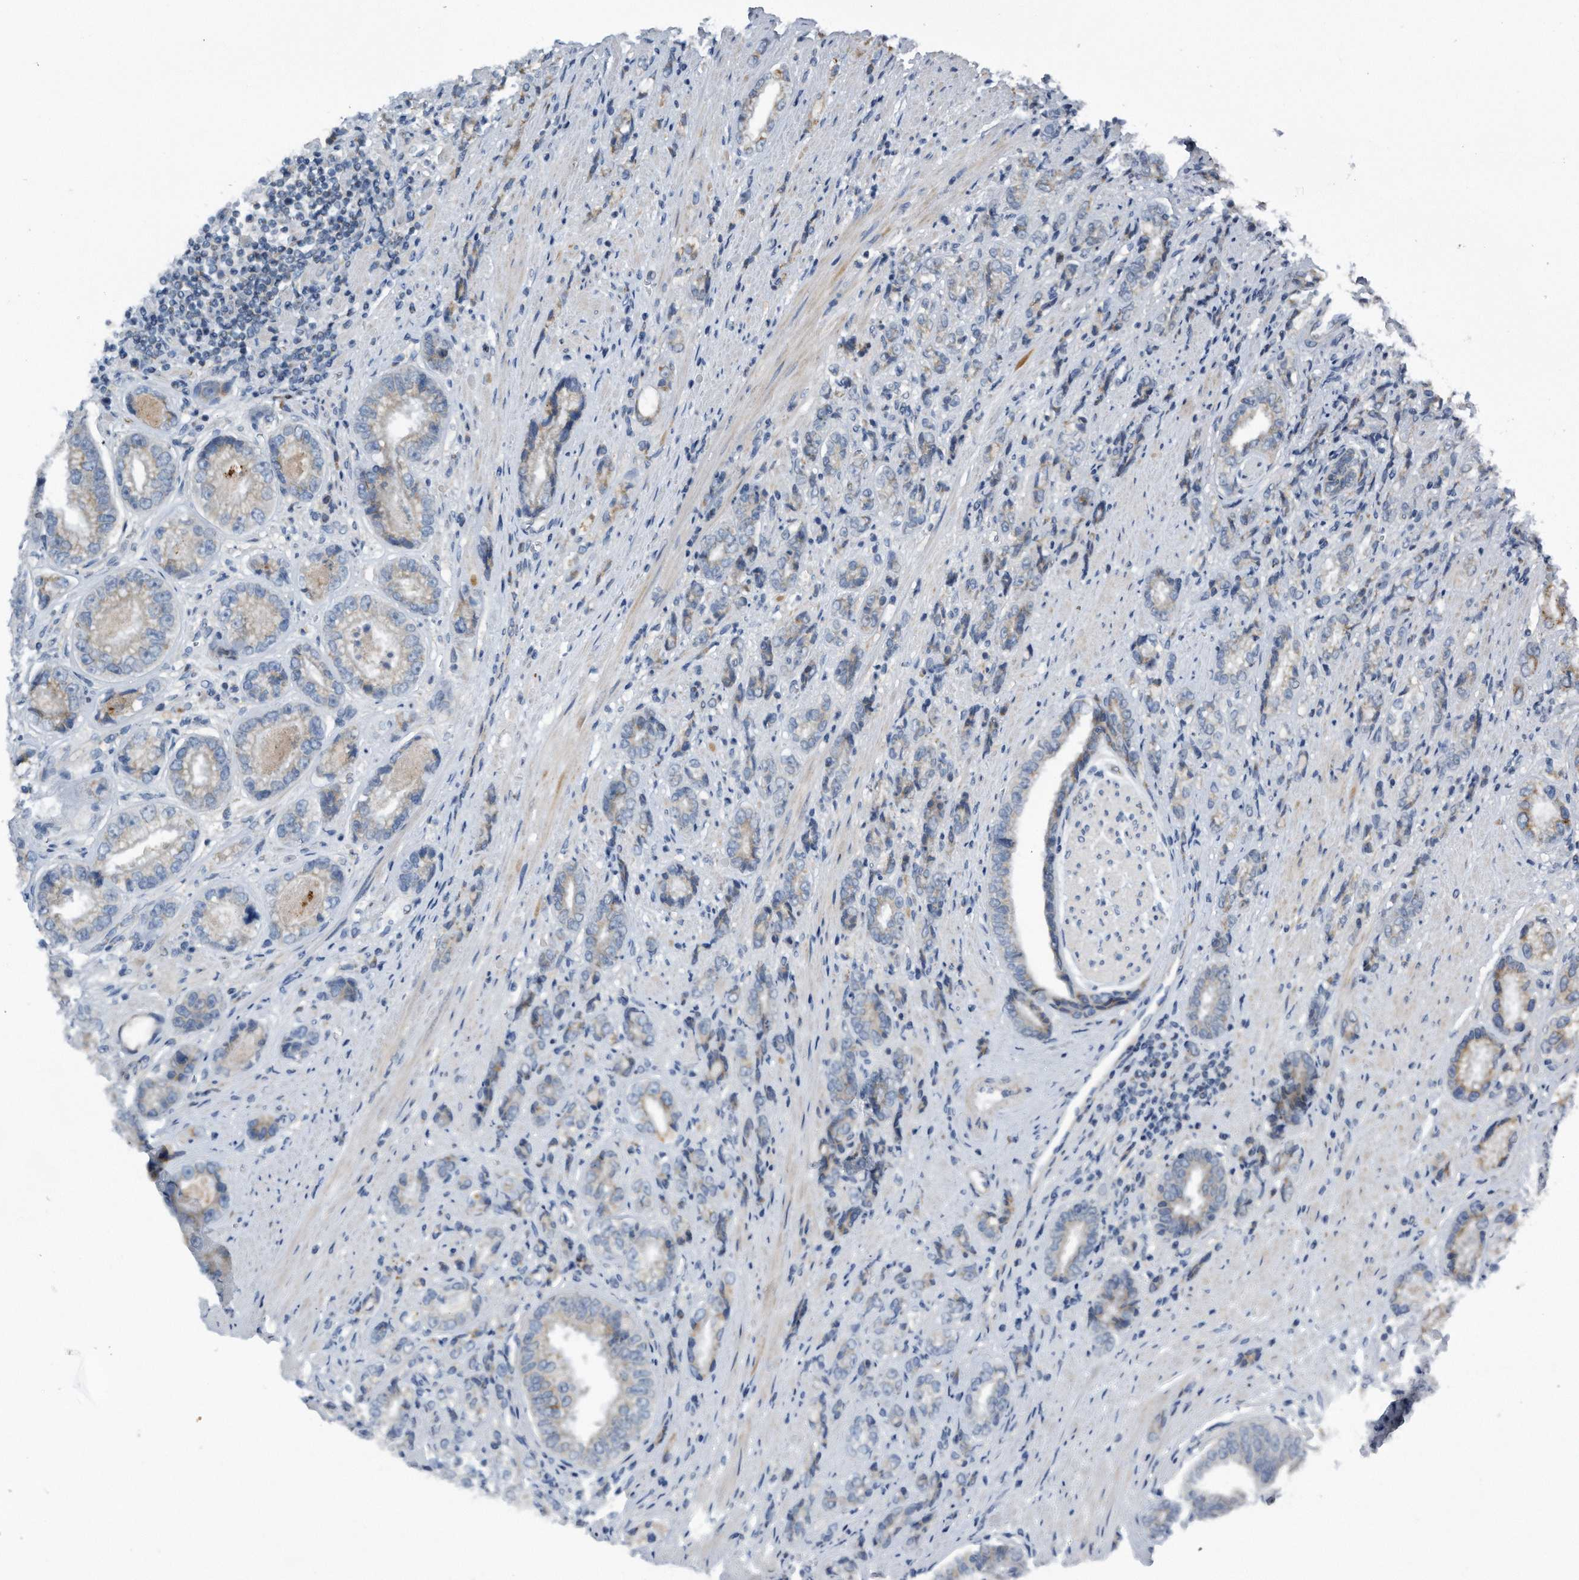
{"staining": {"intensity": "weak", "quantity": "25%-75%", "location": "cytoplasmic/membranous"}, "tissue": "prostate cancer", "cell_type": "Tumor cells", "image_type": "cancer", "snomed": [{"axis": "morphology", "description": "Adenocarcinoma, High grade"}, {"axis": "topography", "description": "Prostate"}], "caption": "Immunohistochemistry (DAB) staining of human prostate adenocarcinoma (high-grade) reveals weak cytoplasmic/membranous protein staining in approximately 25%-75% of tumor cells. (DAB (3,3'-diaminobenzidine) IHC with brightfield microscopy, high magnification).", "gene": "LYRM4", "patient": {"sex": "male", "age": 61}}